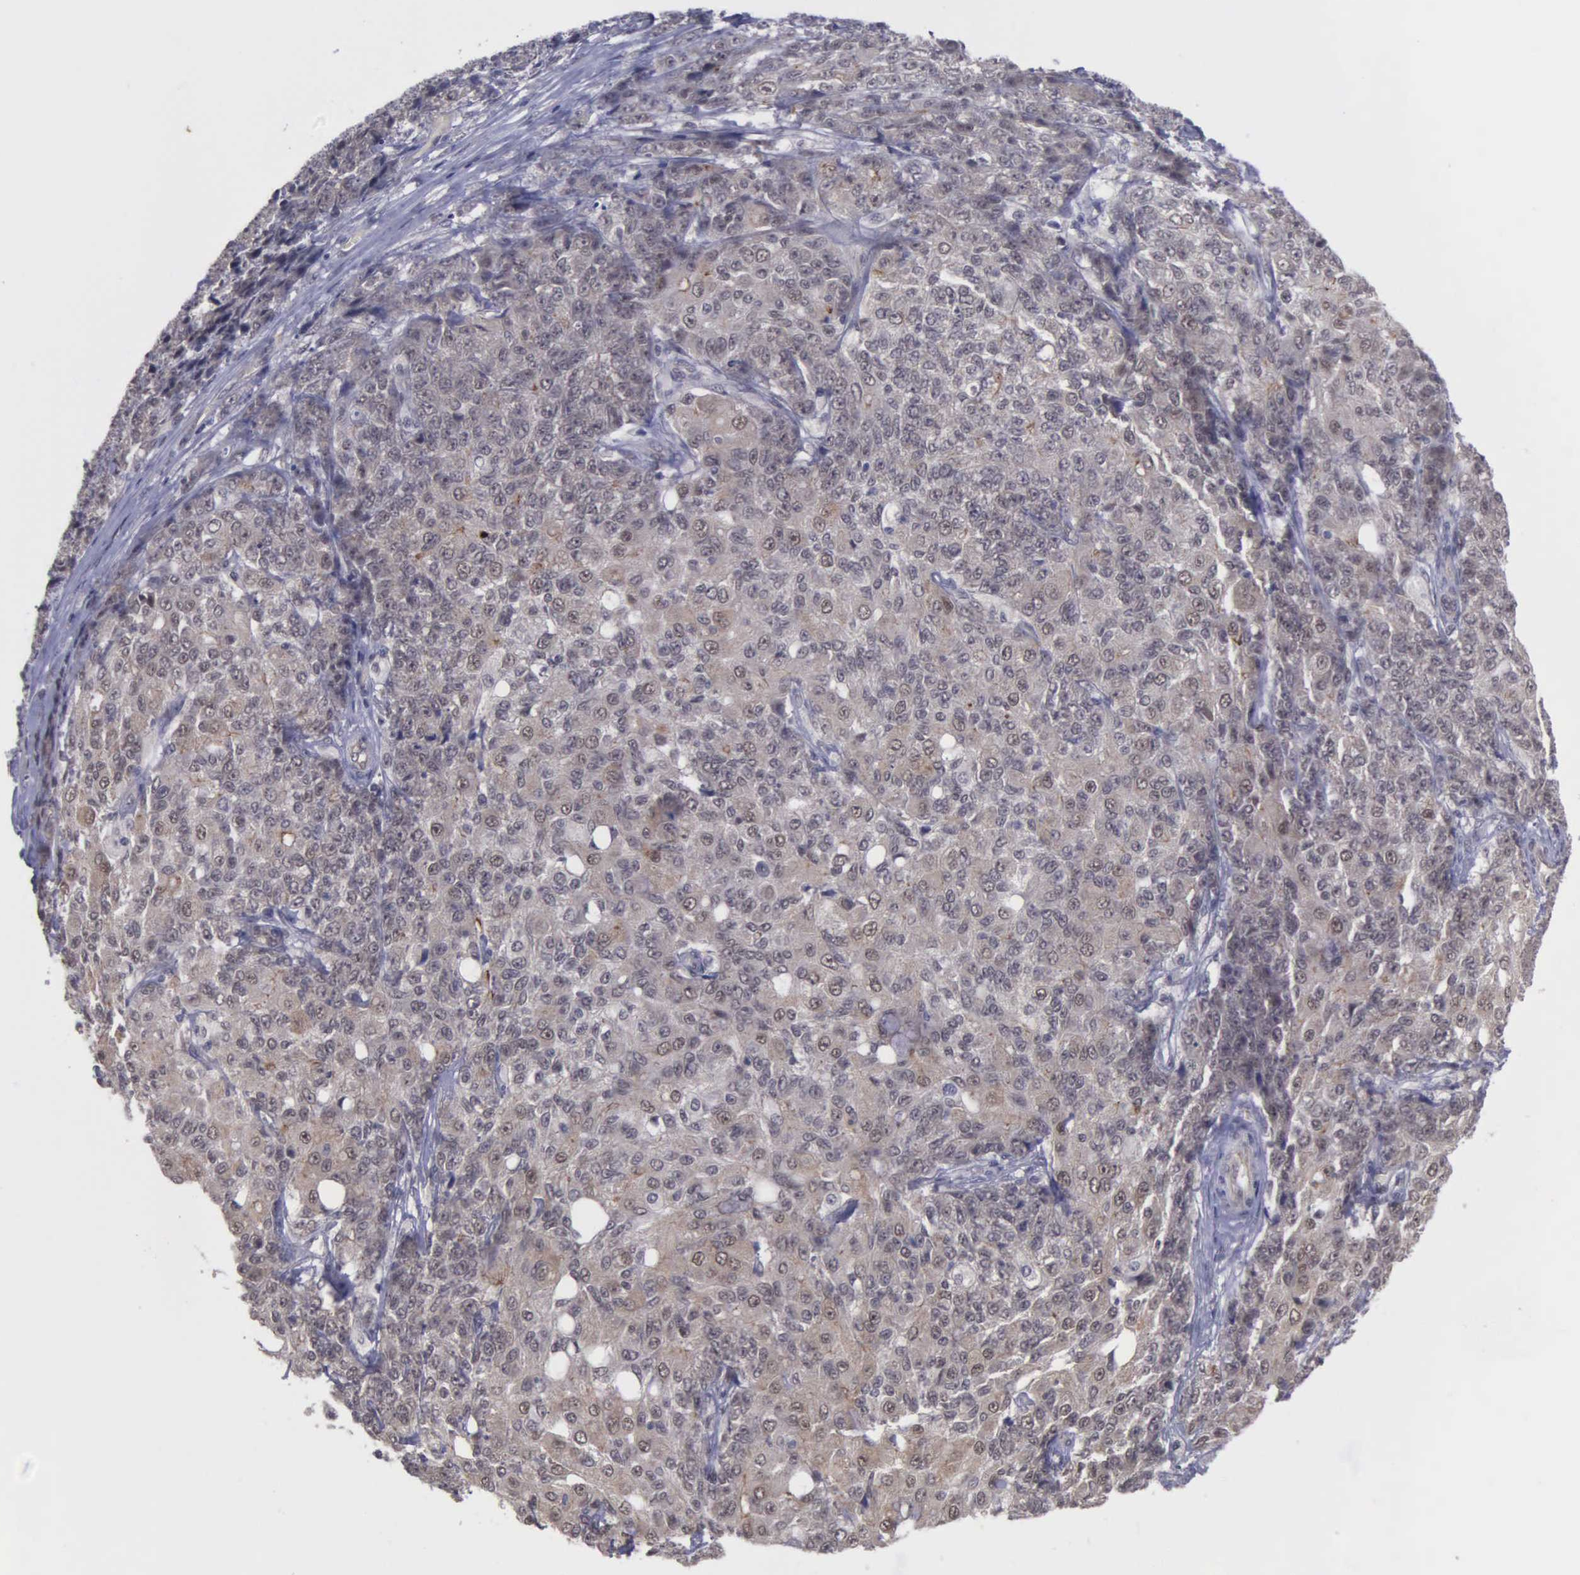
{"staining": {"intensity": "weak", "quantity": "25%-75%", "location": "cytoplasmic/membranous,nuclear"}, "tissue": "ovarian cancer", "cell_type": "Tumor cells", "image_type": "cancer", "snomed": [{"axis": "morphology", "description": "Carcinoma, endometroid"}, {"axis": "topography", "description": "Ovary"}], "caption": "The image exhibits staining of ovarian cancer, revealing weak cytoplasmic/membranous and nuclear protein positivity (brown color) within tumor cells.", "gene": "MAP3K9", "patient": {"sex": "female", "age": 42}}